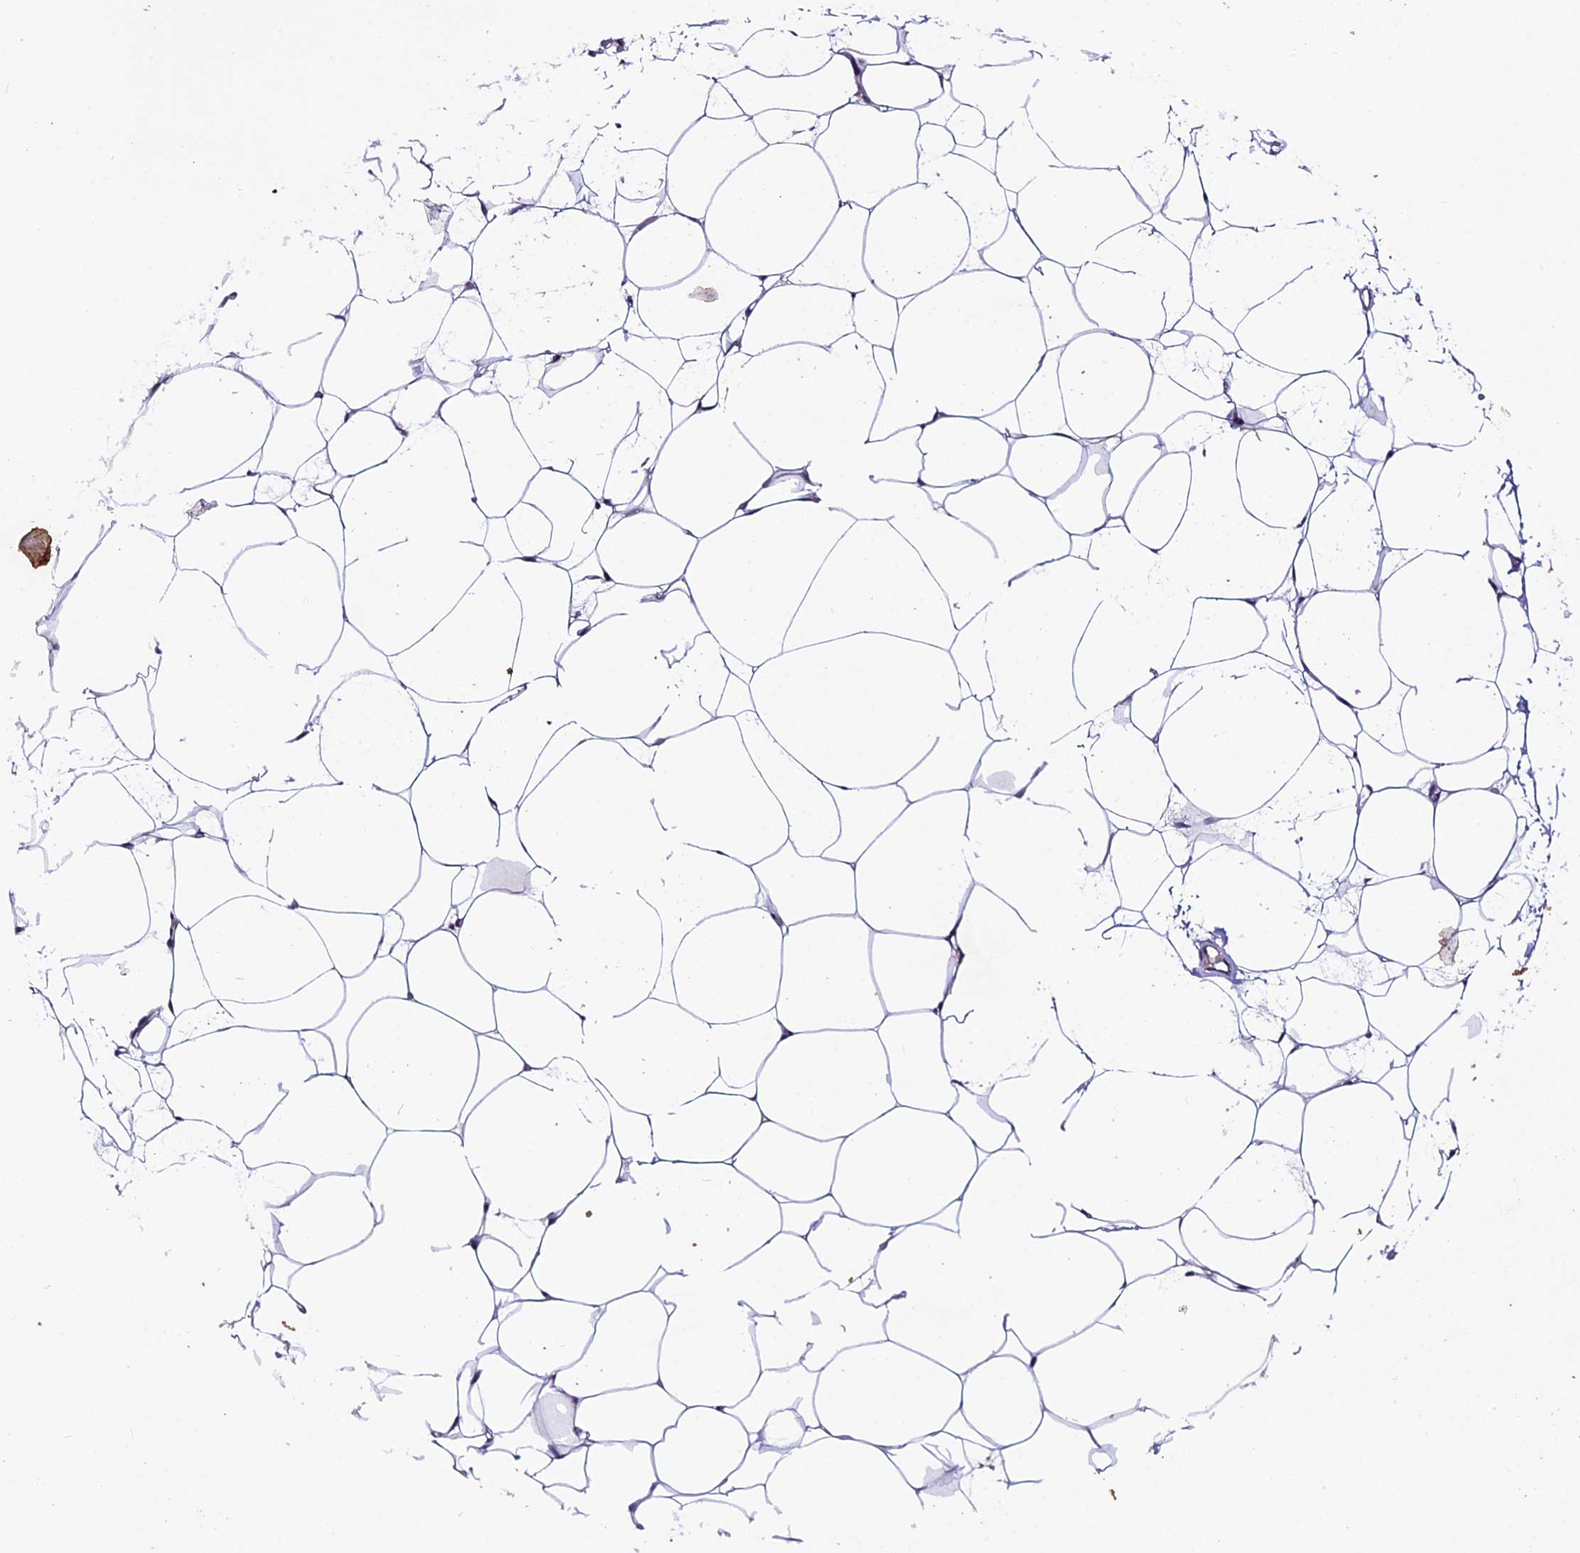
{"staining": {"intensity": "negative", "quantity": "none", "location": "none"}, "tissue": "adipose tissue", "cell_type": "Adipocytes", "image_type": "normal", "snomed": [{"axis": "morphology", "description": "Normal tissue, NOS"}, {"axis": "topography", "description": "Breast"}], "caption": "DAB immunohistochemical staining of unremarkable human adipose tissue exhibits no significant expression in adipocytes. (DAB immunohistochemistry (IHC) visualized using brightfield microscopy, high magnification).", "gene": "SIPA1L3", "patient": {"sex": "female", "age": 23}}